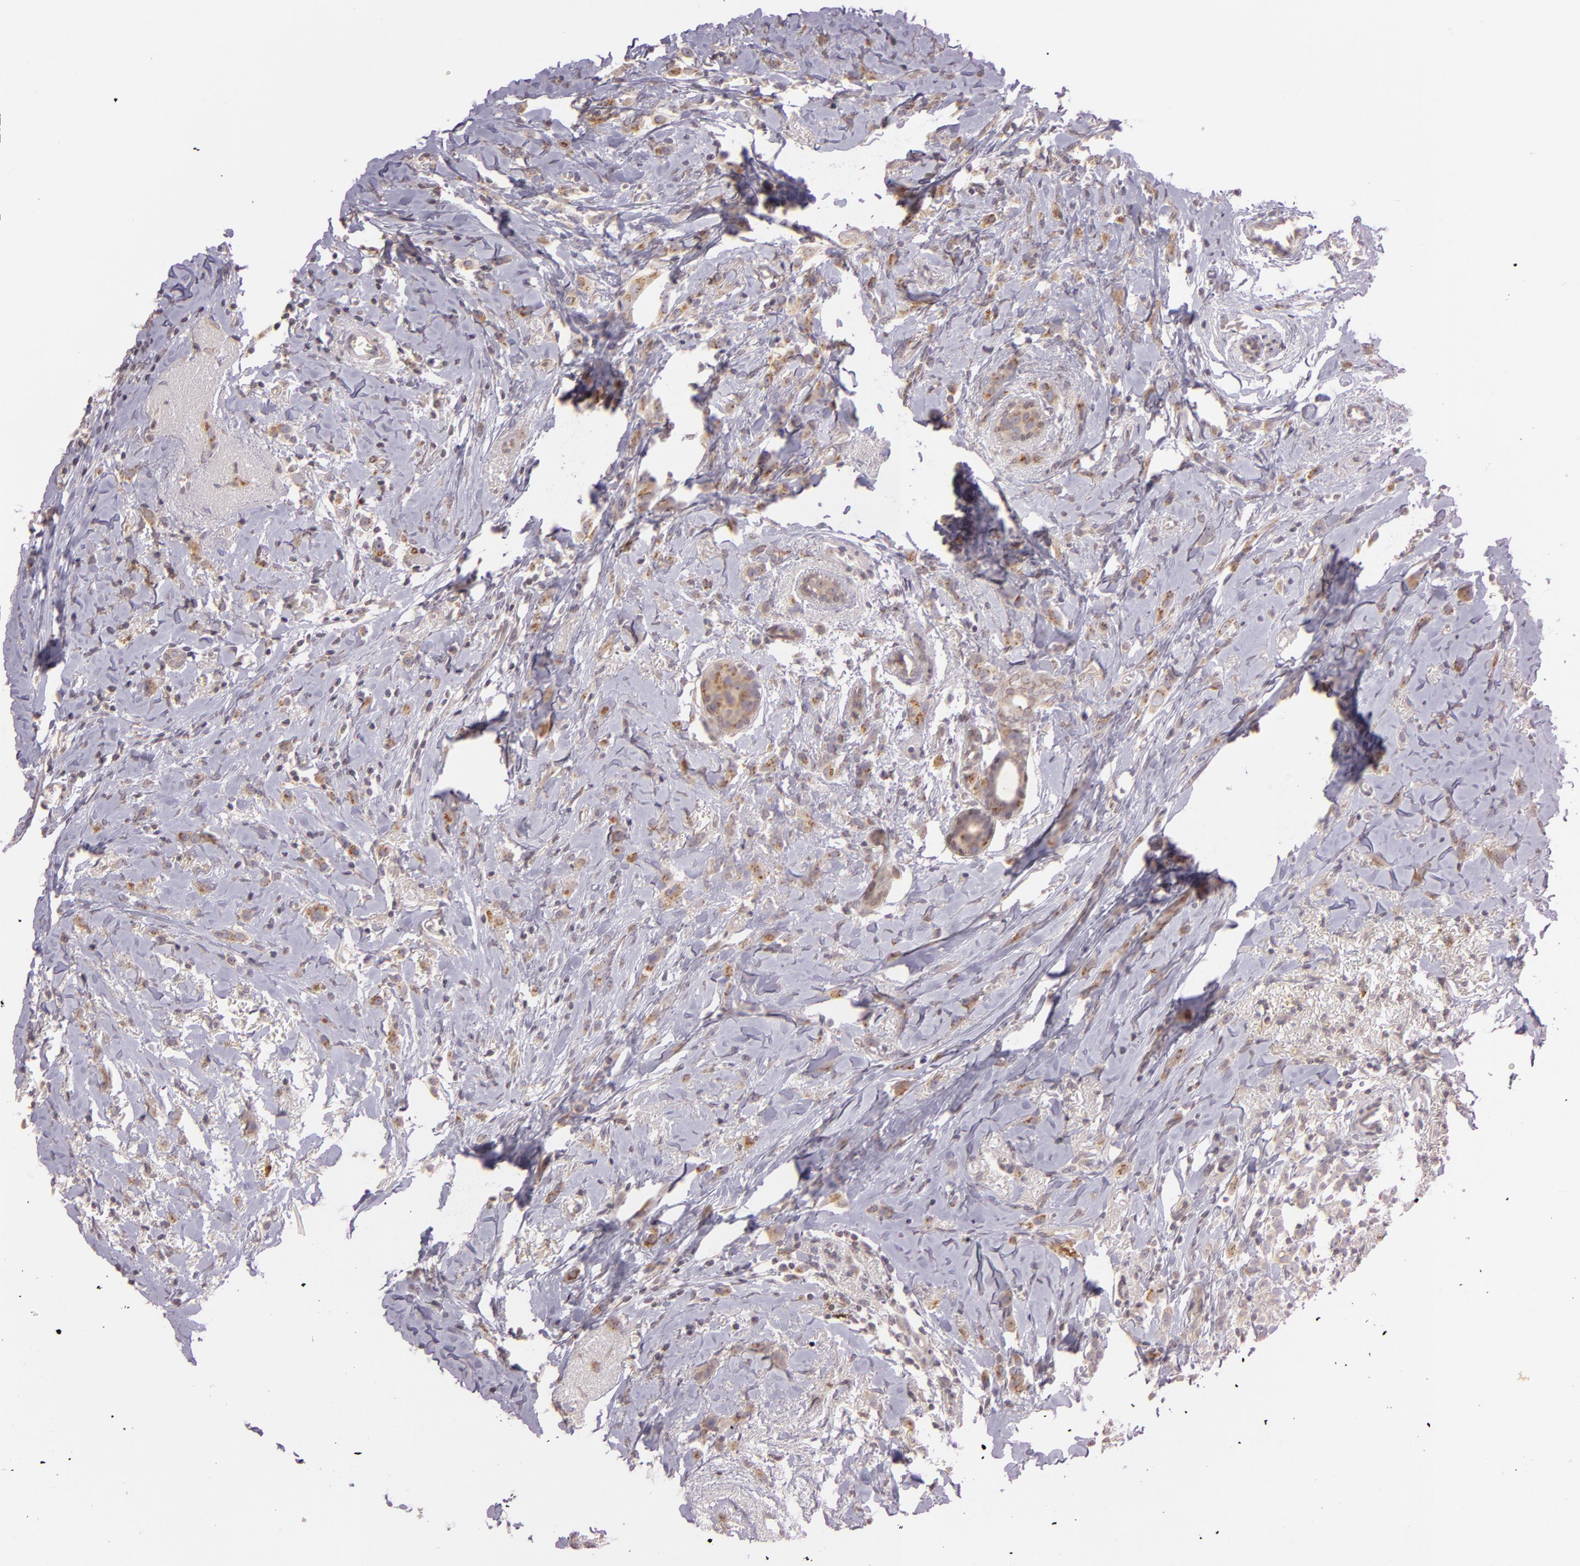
{"staining": {"intensity": "moderate", "quantity": ">75%", "location": "cytoplasmic/membranous"}, "tissue": "breast cancer", "cell_type": "Tumor cells", "image_type": "cancer", "snomed": [{"axis": "morphology", "description": "Lobular carcinoma"}, {"axis": "topography", "description": "Breast"}], "caption": "Human breast cancer (lobular carcinoma) stained for a protein (brown) displays moderate cytoplasmic/membranous positive staining in approximately >75% of tumor cells.", "gene": "LGMN", "patient": {"sex": "female", "age": 57}}